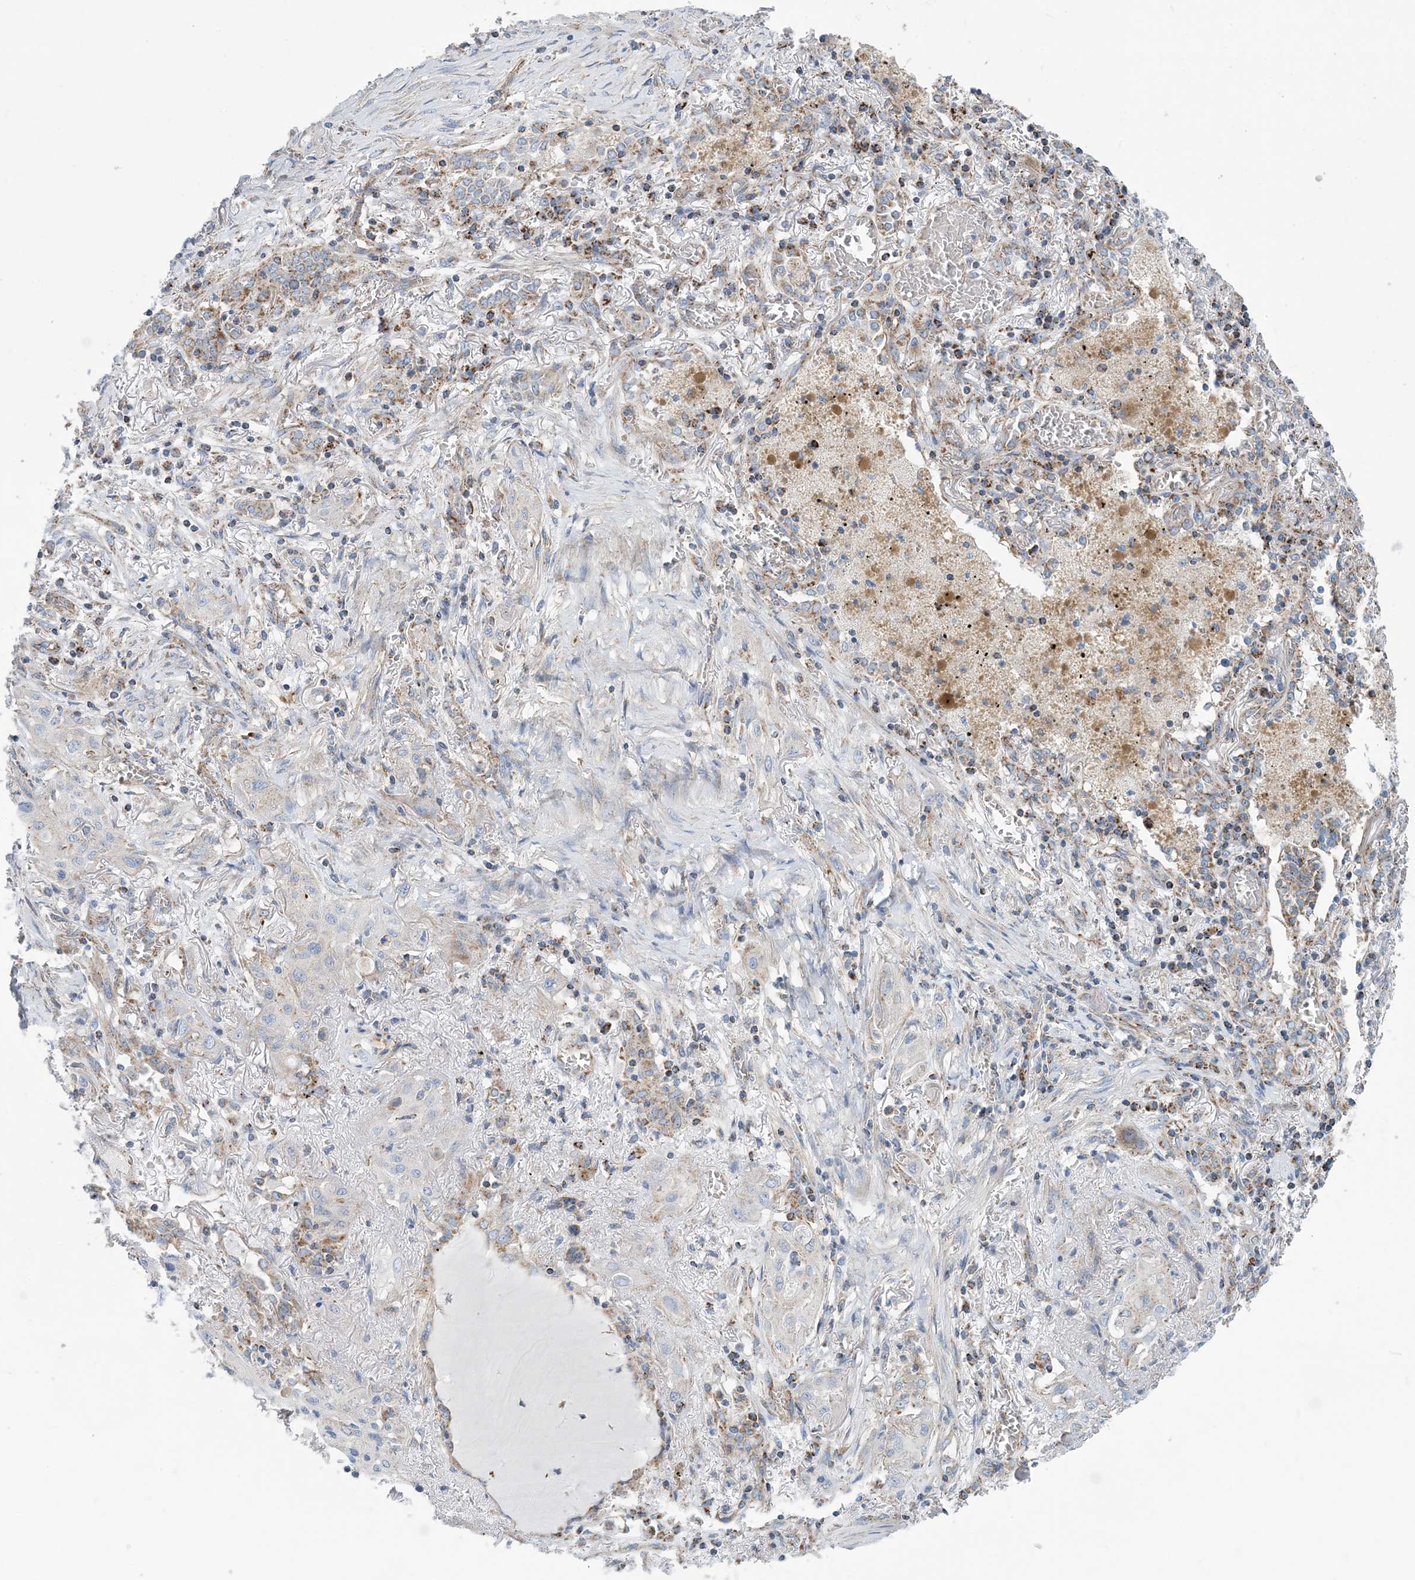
{"staining": {"intensity": "negative", "quantity": "none", "location": "none"}, "tissue": "lung cancer", "cell_type": "Tumor cells", "image_type": "cancer", "snomed": [{"axis": "morphology", "description": "Squamous cell carcinoma, NOS"}, {"axis": "topography", "description": "Lung"}], "caption": "This is an IHC micrograph of human lung cancer (squamous cell carcinoma). There is no positivity in tumor cells.", "gene": "PHOSPHO2", "patient": {"sex": "female", "age": 47}}